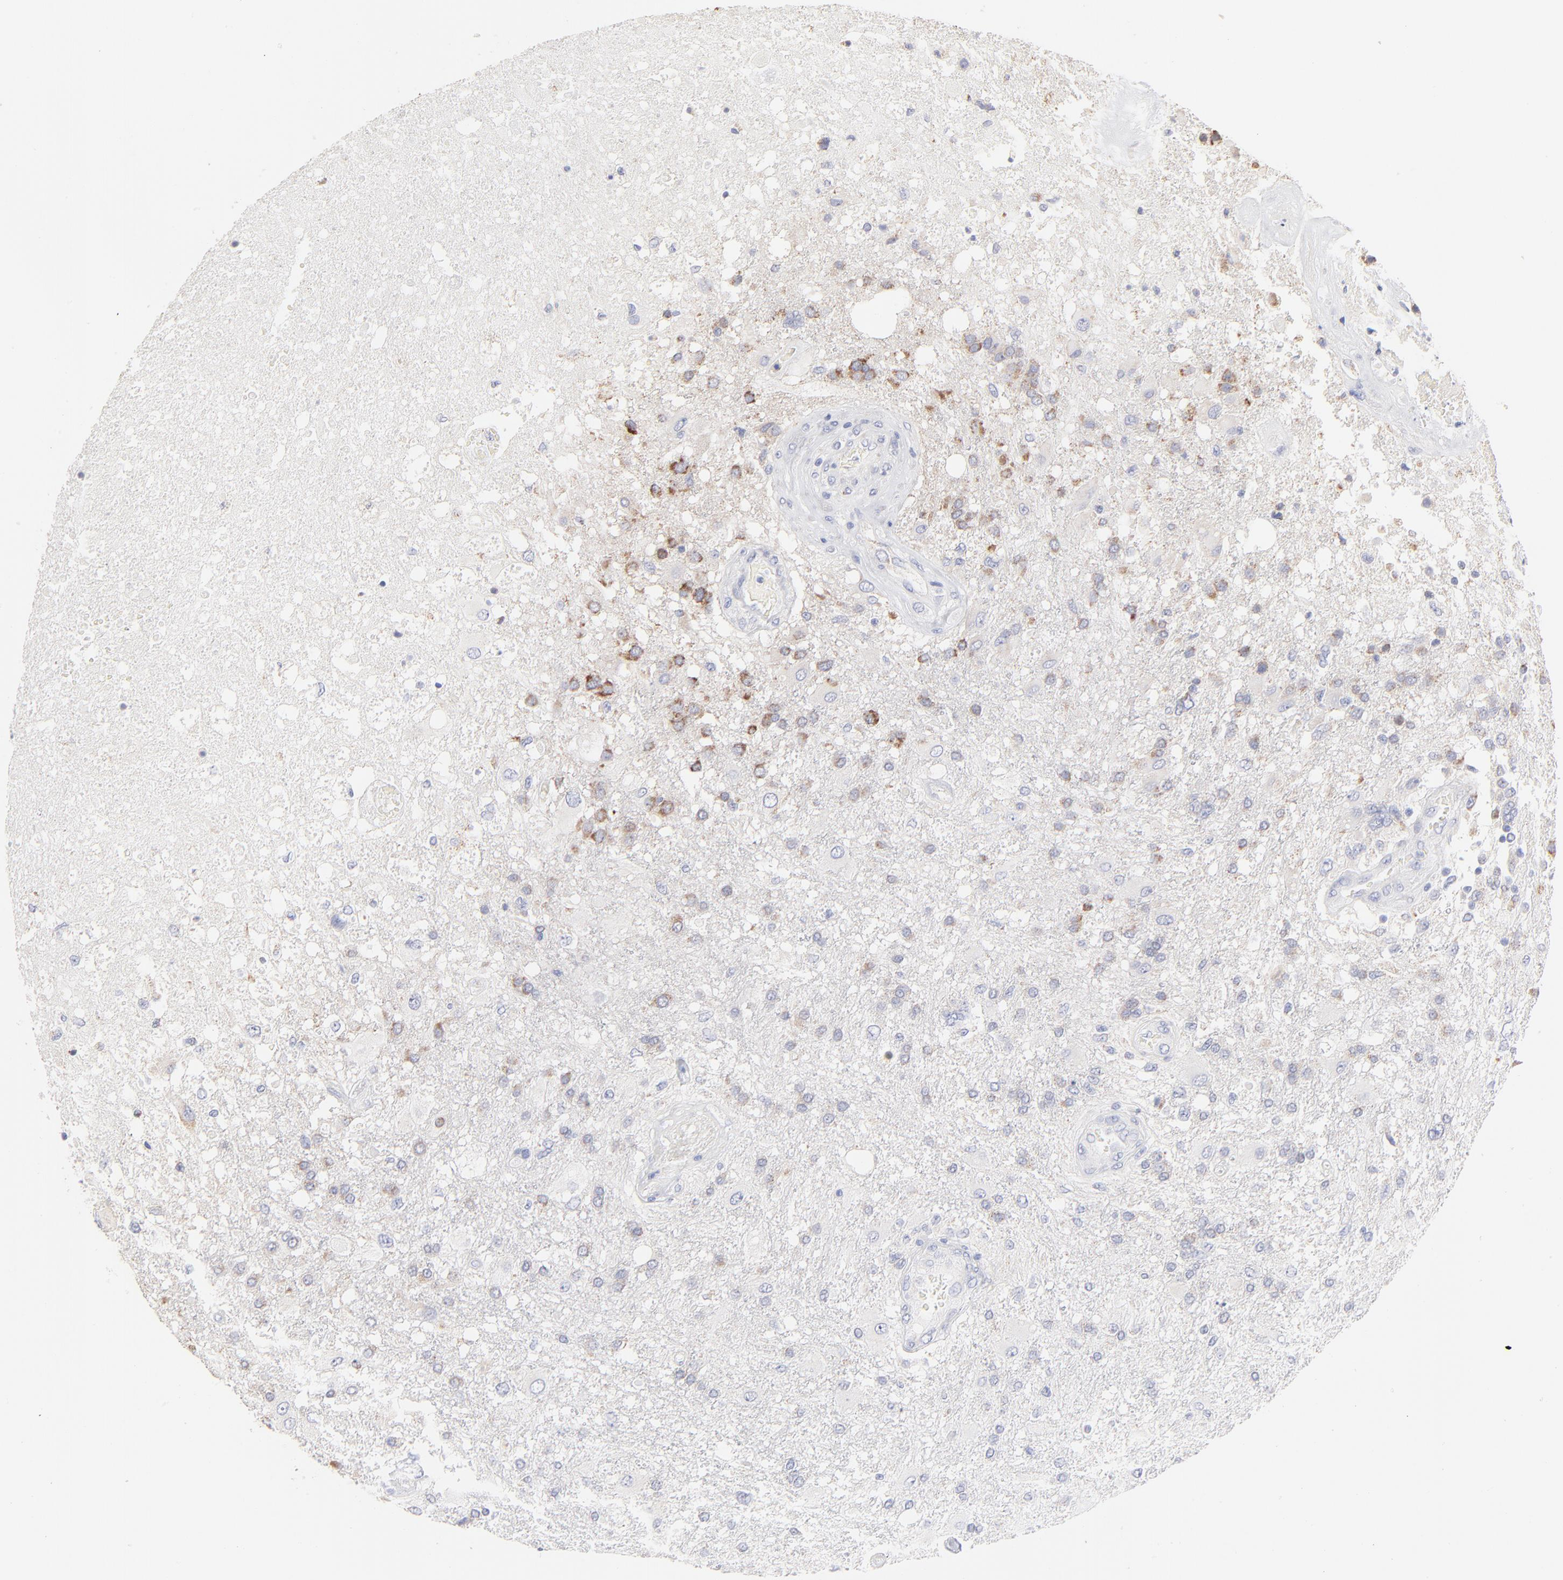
{"staining": {"intensity": "moderate", "quantity": "<25%", "location": "cytoplasmic/membranous"}, "tissue": "glioma", "cell_type": "Tumor cells", "image_type": "cancer", "snomed": [{"axis": "morphology", "description": "Glioma, malignant, High grade"}, {"axis": "topography", "description": "Cerebral cortex"}], "caption": "A brown stain shows moderate cytoplasmic/membranous expression of a protein in malignant glioma (high-grade) tumor cells.", "gene": "TST", "patient": {"sex": "male", "age": 79}}